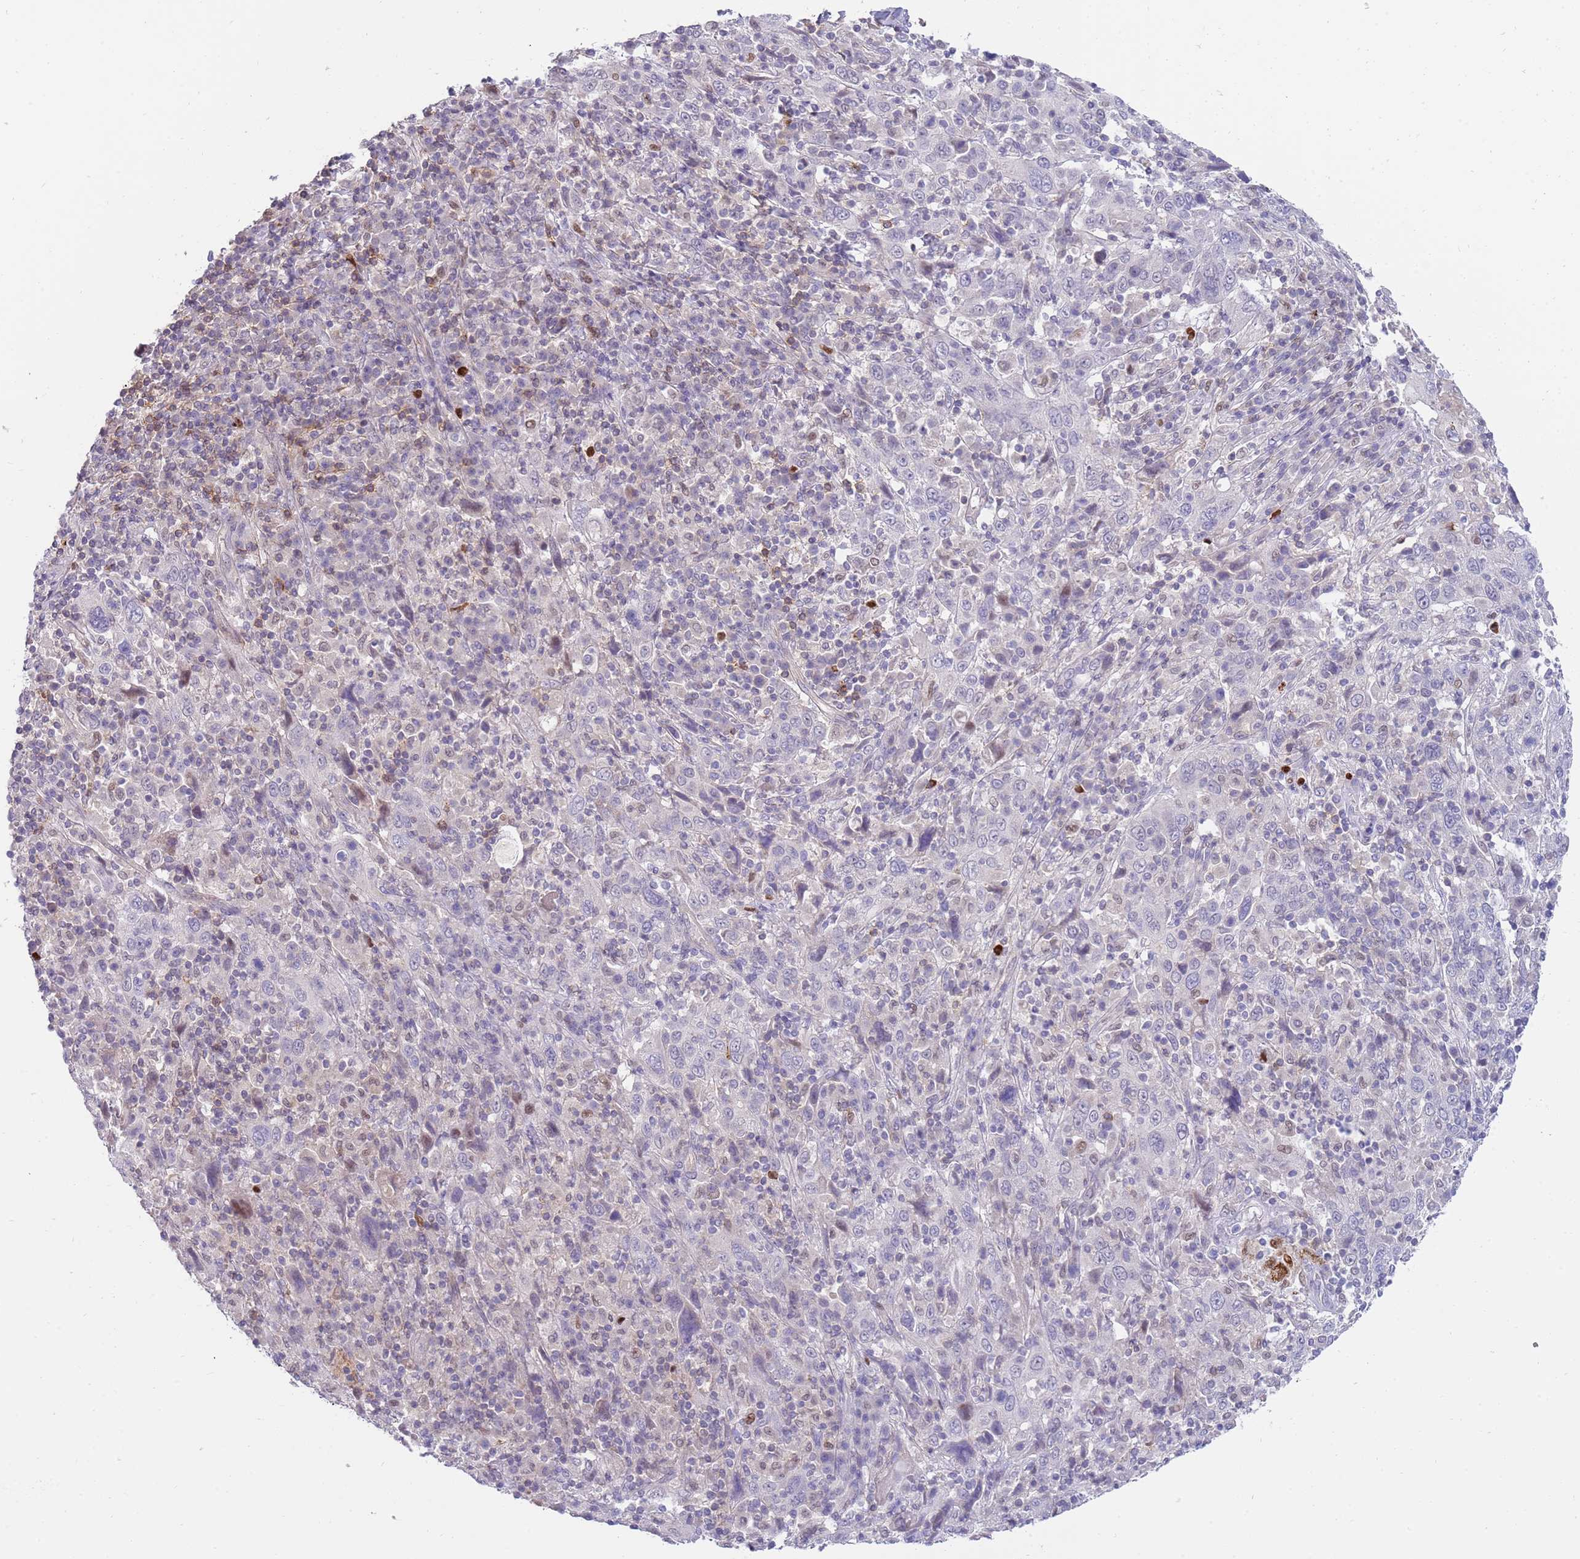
{"staining": {"intensity": "negative", "quantity": "none", "location": "none"}, "tissue": "cervical cancer", "cell_type": "Tumor cells", "image_type": "cancer", "snomed": [{"axis": "morphology", "description": "Squamous cell carcinoma, NOS"}, {"axis": "topography", "description": "Cervix"}], "caption": "Immunohistochemistry (IHC) micrograph of neoplastic tissue: human cervical squamous cell carcinoma stained with DAB demonstrates no significant protein expression in tumor cells.", "gene": "STK25", "patient": {"sex": "female", "age": 46}}